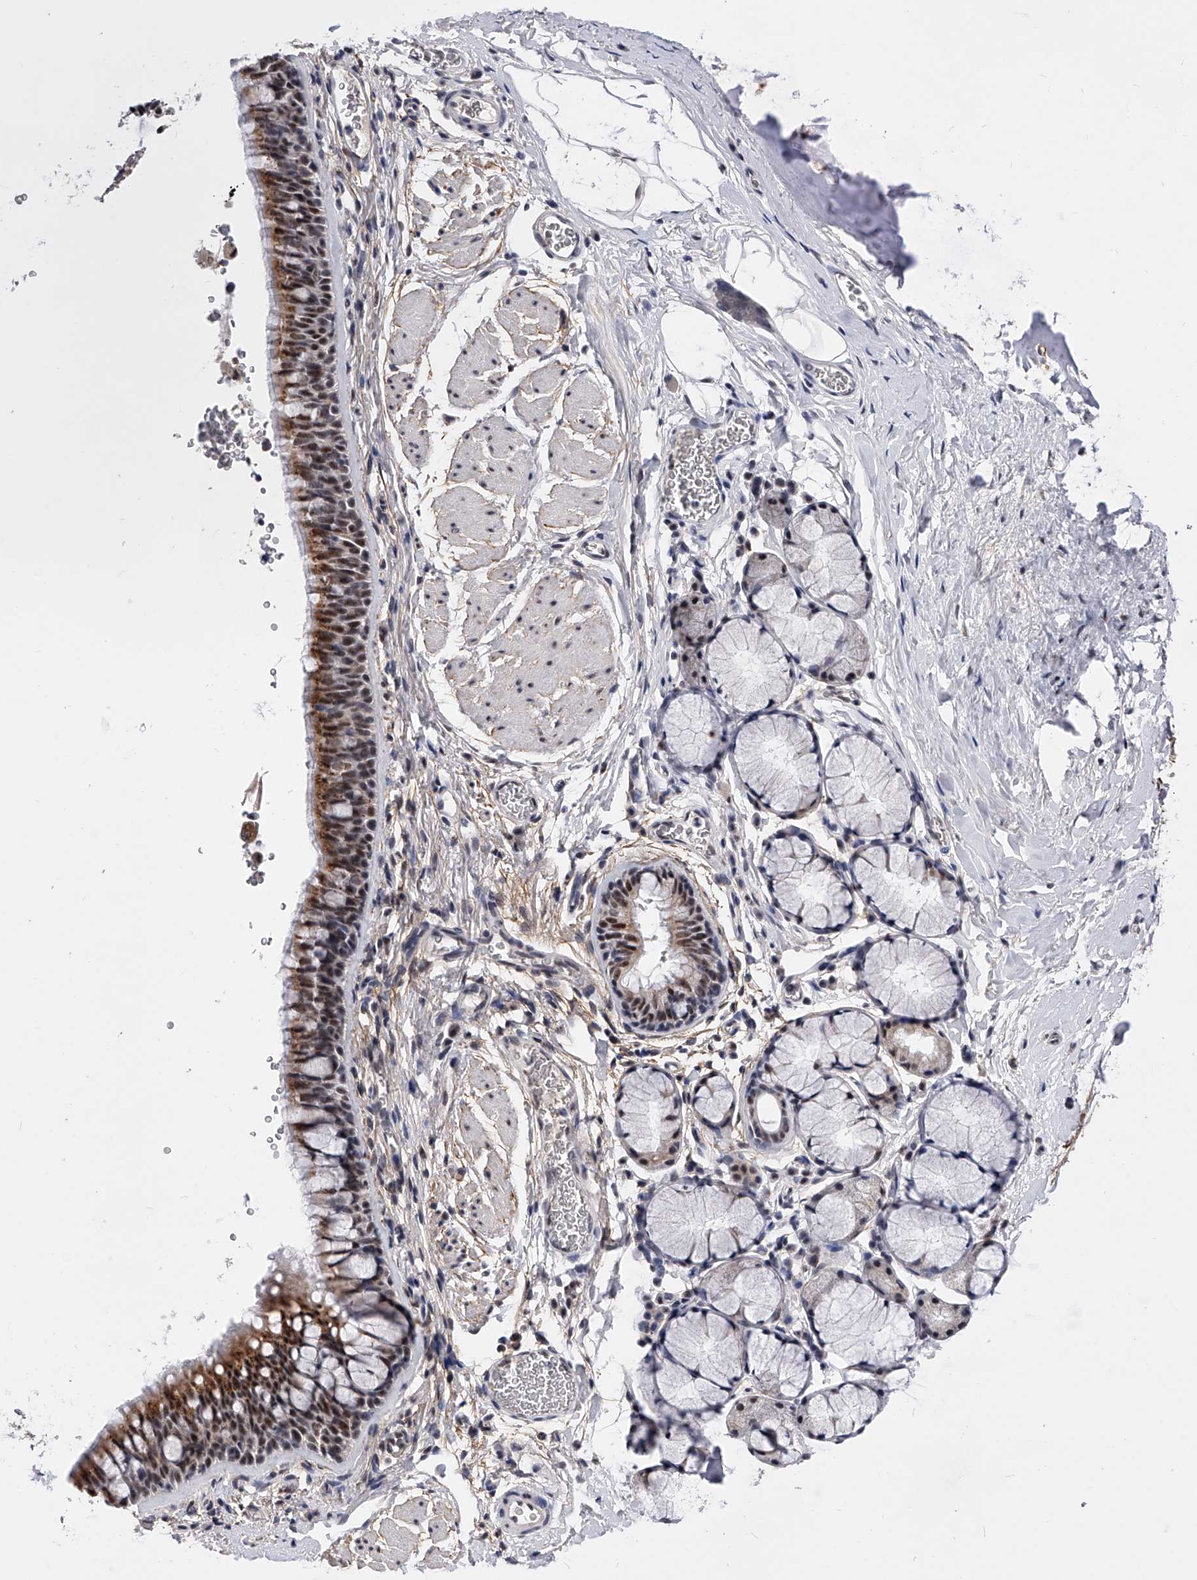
{"staining": {"intensity": "strong", "quantity": "25%-75%", "location": "cytoplasmic/membranous"}, "tissue": "bronchus", "cell_type": "Respiratory epithelial cells", "image_type": "normal", "snomed": [{"axis": "morphology", "description": "Normal tissue, NOS"}, {"axis": "topography", "description": "Cartilage tissue"}, {"axis": "topography", "description": "Bronchus"}], "caption": "A photomicrograph showing strong cytoplasmic/membranous expression in approximately 25%-75% of respiratory epithelial cells in normal bronchus, as visualized by brown immunohistochemical staining.", "gene": "ZNF529", "patient": {"sex": "female", "age": 53}}